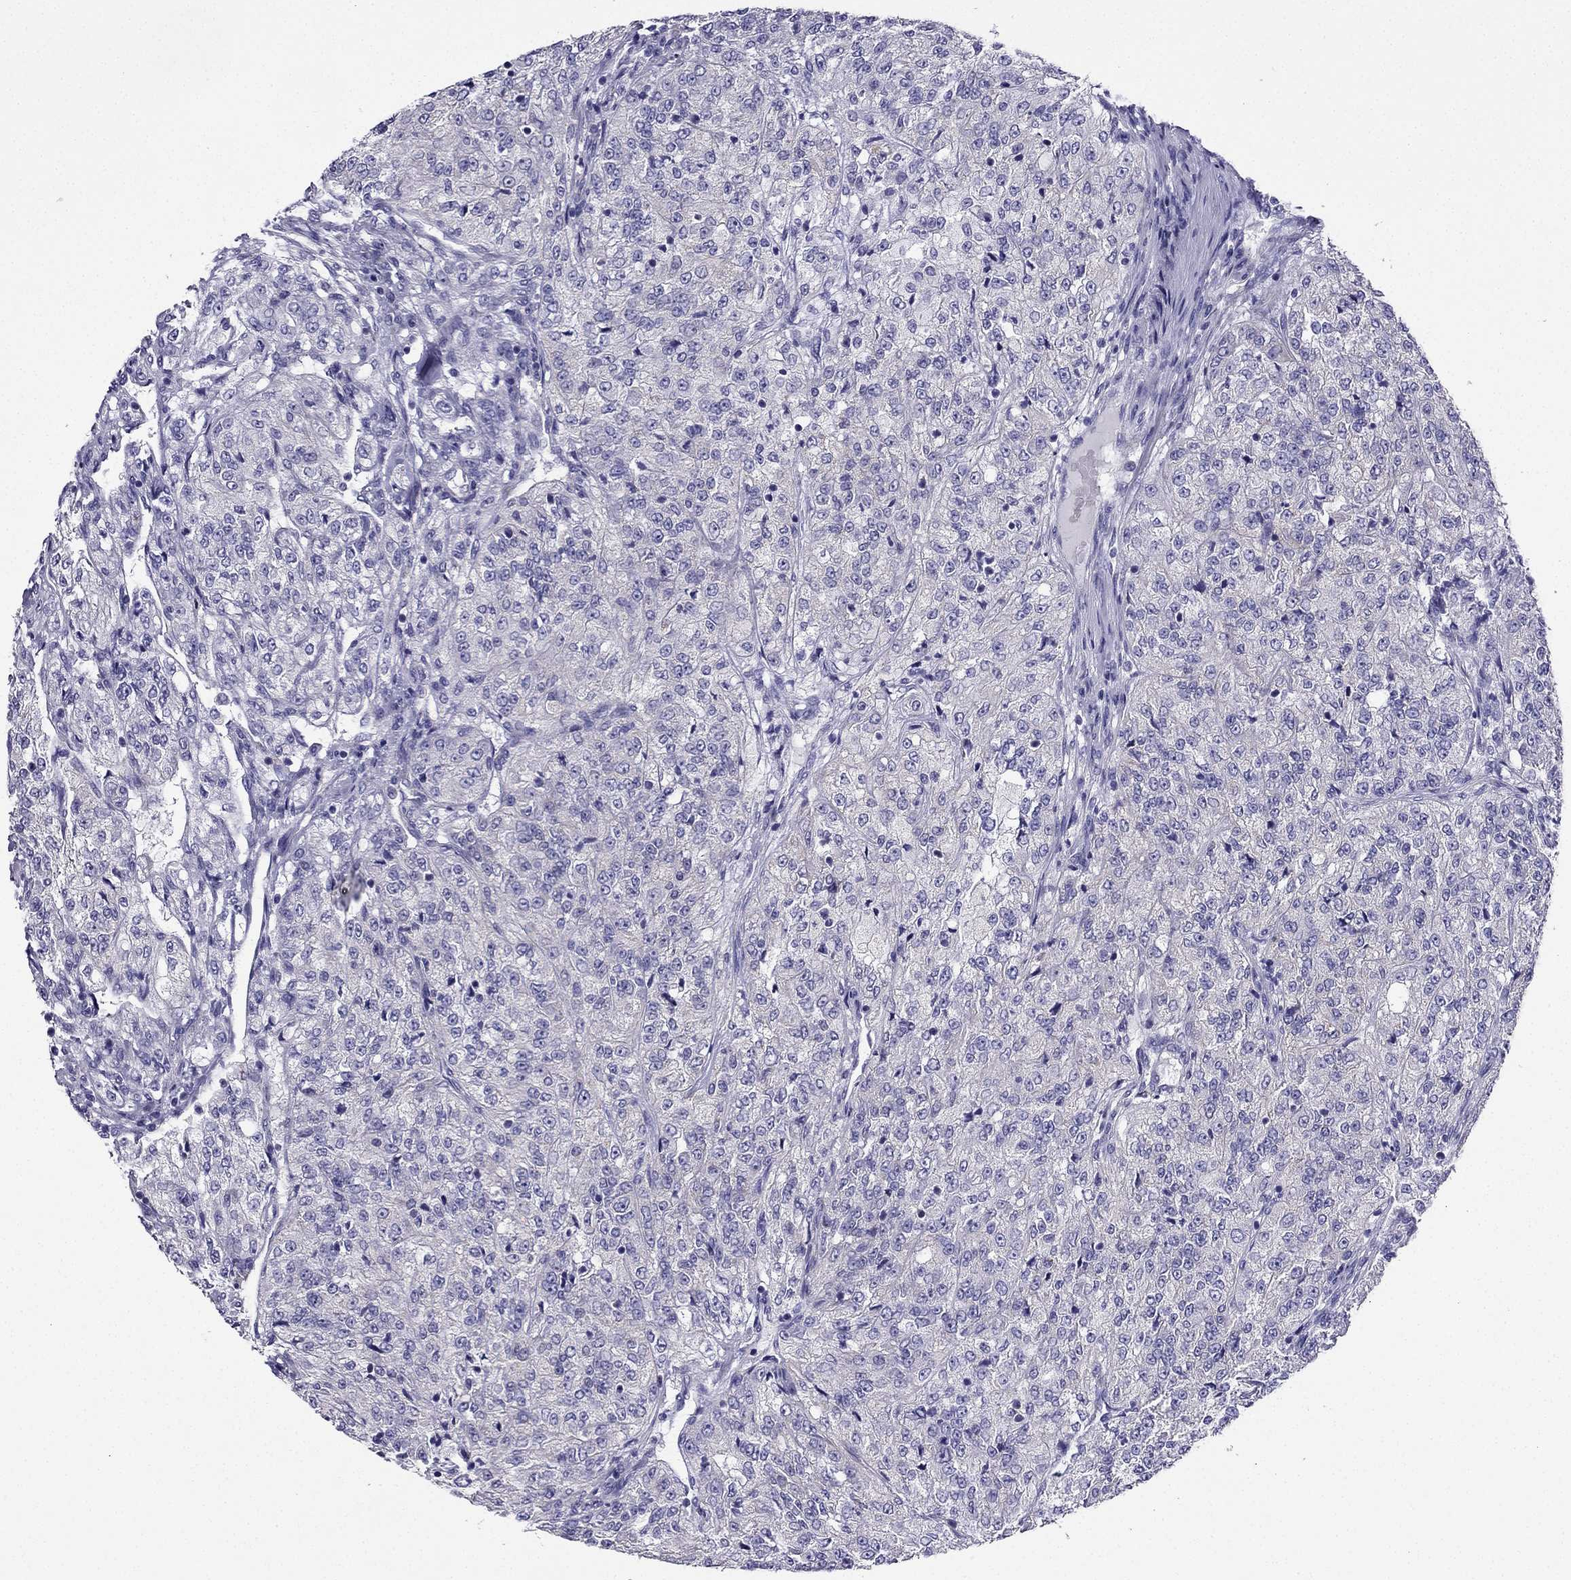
{"staining": {"intensity": "negative", "quantity": "none", "location": "none"}, "tissue": "renal cancer", "cell_type": "Tumor cells", "image_type": "cancer", "snomed": [{"axis": "morphology", "description": "Adenocarcinoma, NOS"}, {"axis": "topography", "description": "Kidney"}], "caption": "The photomicrograph reveals no significant positivity in tumor cells of renal cancer.", "gene": "KIF5A", "patient": {"sex": "female", "age": 63}}